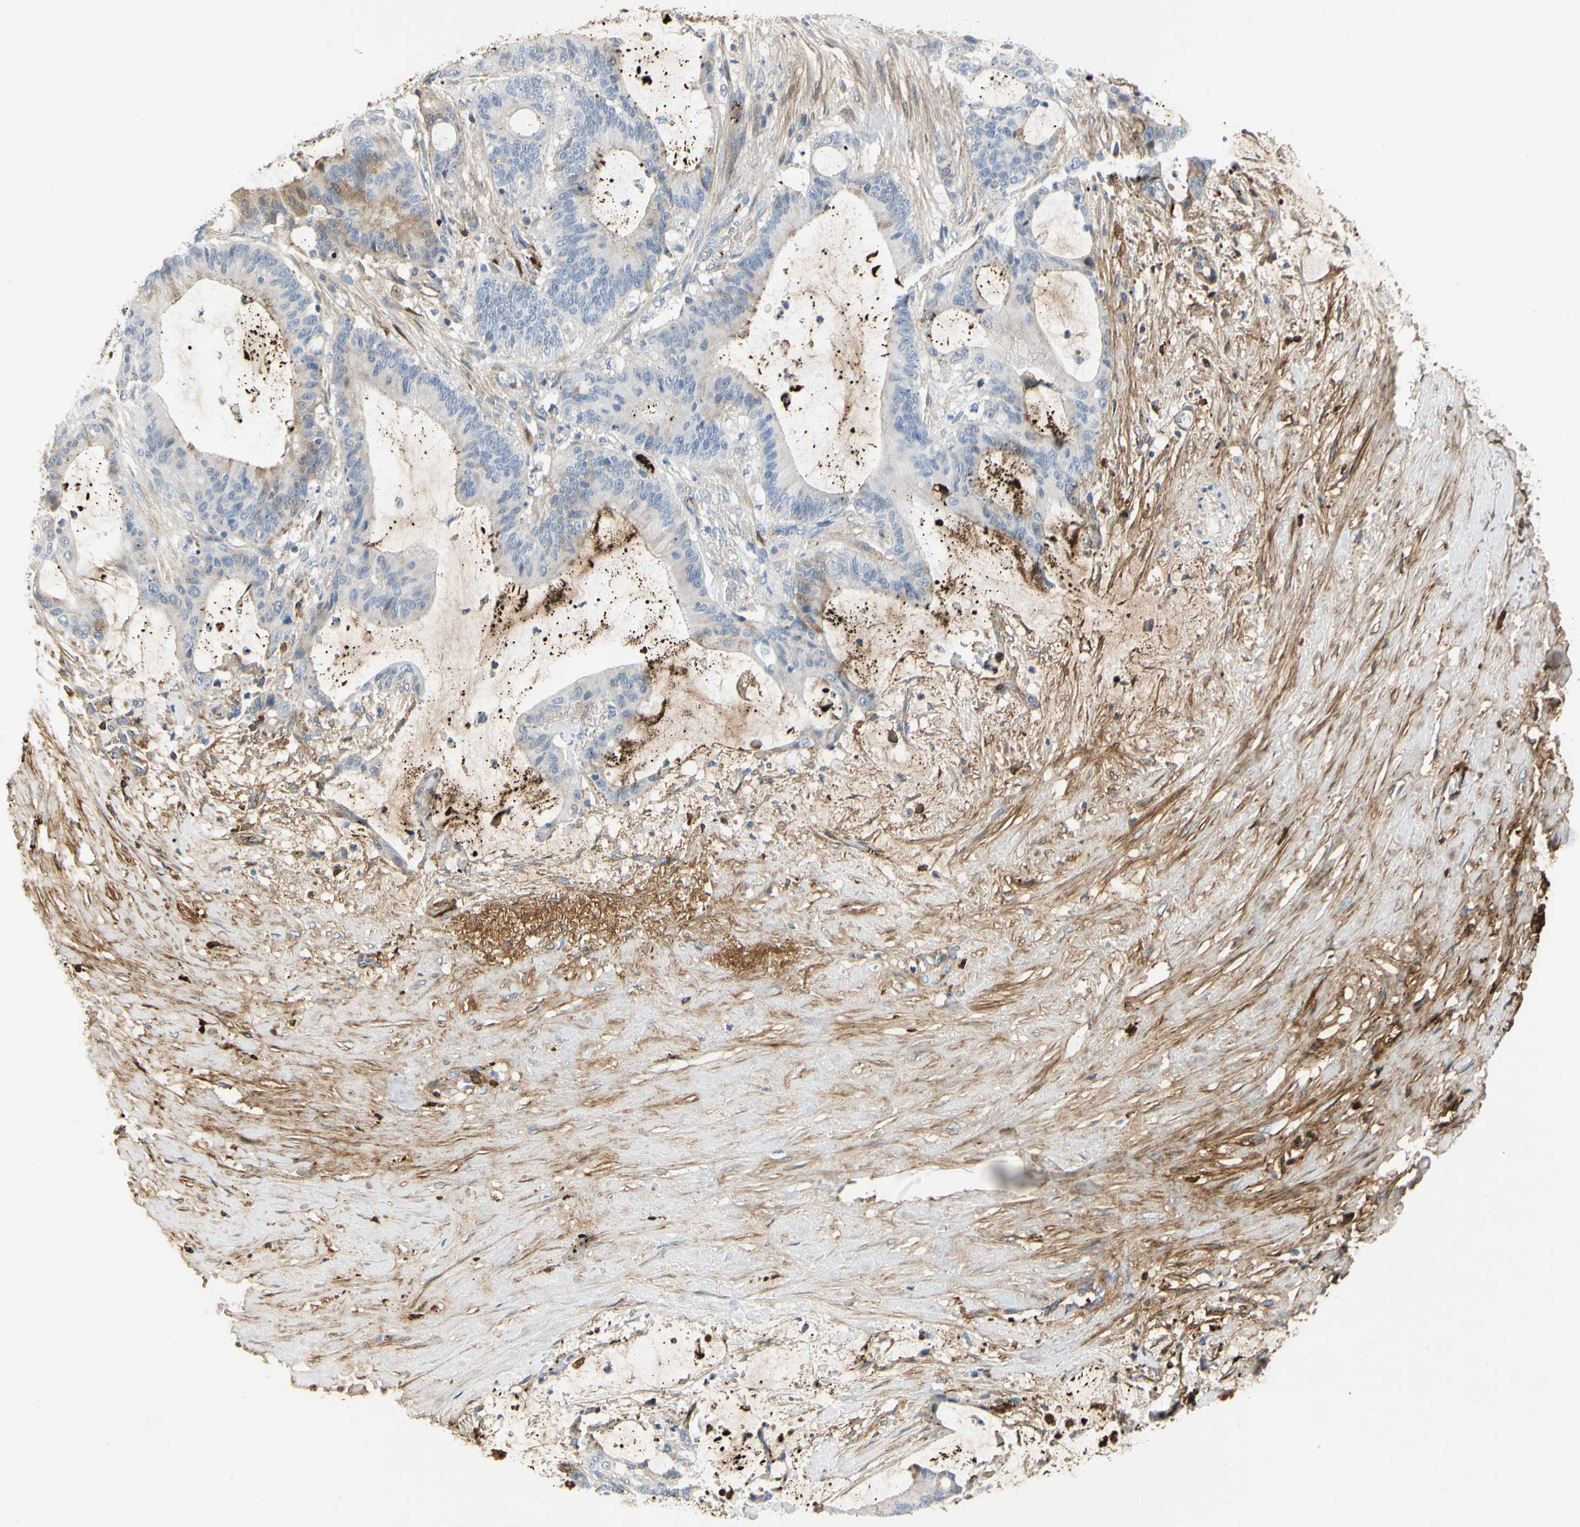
{"staining": {"intensity": "moderate", "quantity": "<25%", "location": "cytoplasmic/membranous"}, "tissue": "liver cancer", "cell_type": "Tumor cells", "image_type": "cancer", "snomed": [{"axis": "morphology", "description": "Cholangiocarcinoma"}, {"axis": "topography", "description": "Liver"}], "caption": "Human liver cancer (cholangiocarcinoma) stained with a brown dye displays moderate cytoplasmic/membranous positive expression in about <25% of tumor cells.", "gene": "FGB", "patient": {"sex": "female", "age": 73}}